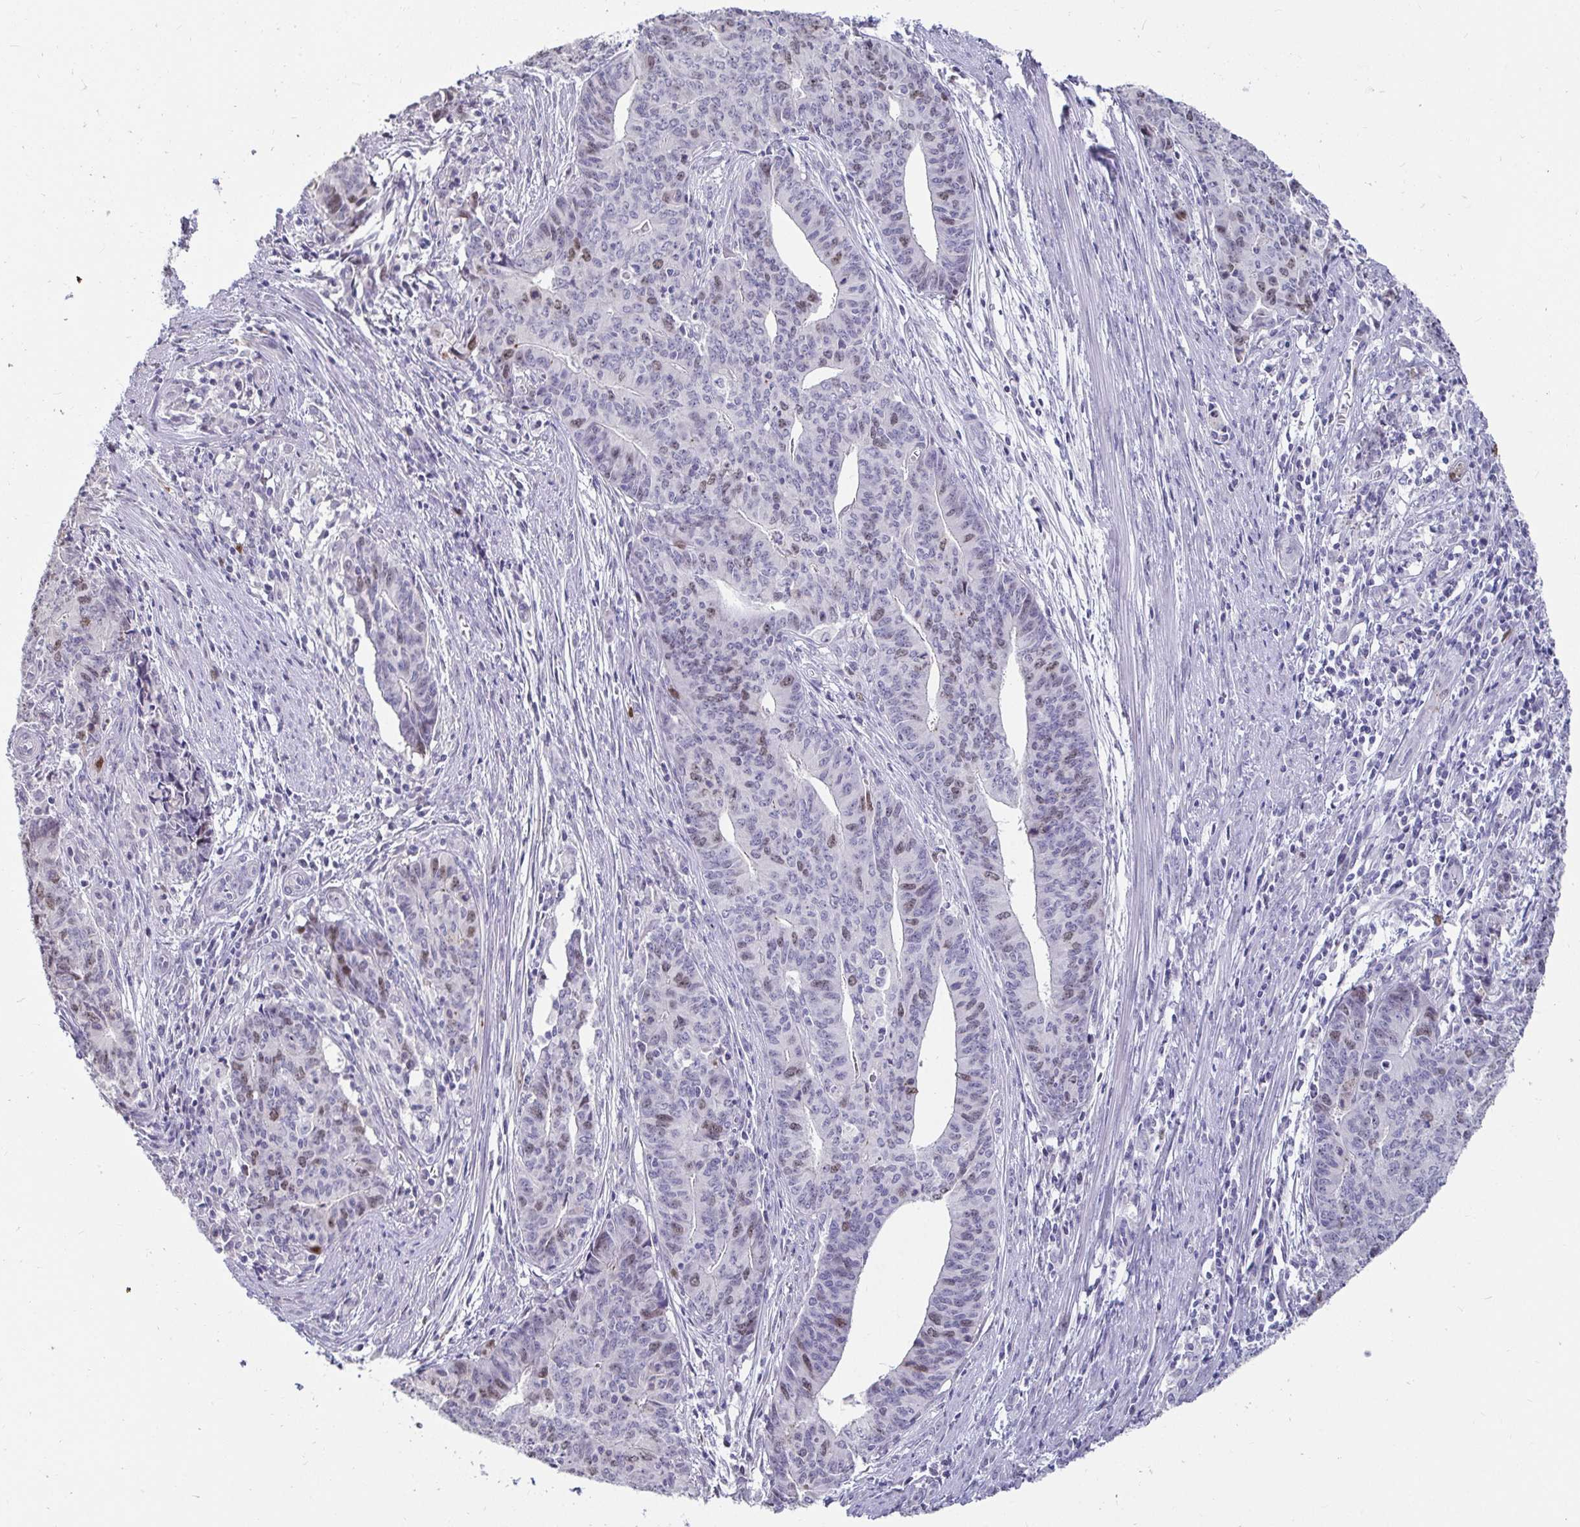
{"staining": {"intensity": "moderate", "quantity": "<25%", "location": "nuclear"}, "tissue": "endometrial cancer", "cell_type": "Tumor cells", "image_type": "cancer", "snomed": [{"axis": "morphology", "description": "Adenocarcinoma, NOS"}, {"axis": "topography", "description": "Endometrium"}], "caption": "Endometrial cancer was stained to show a protein in brown. There is low levels of moderate nuclear positivity in approximately <25% of tumor cells. (Brightfield microscopy of DAB IHC at high magnification).", "gene": "ANLN", "patient": {"sex": "female", "age": 59}}